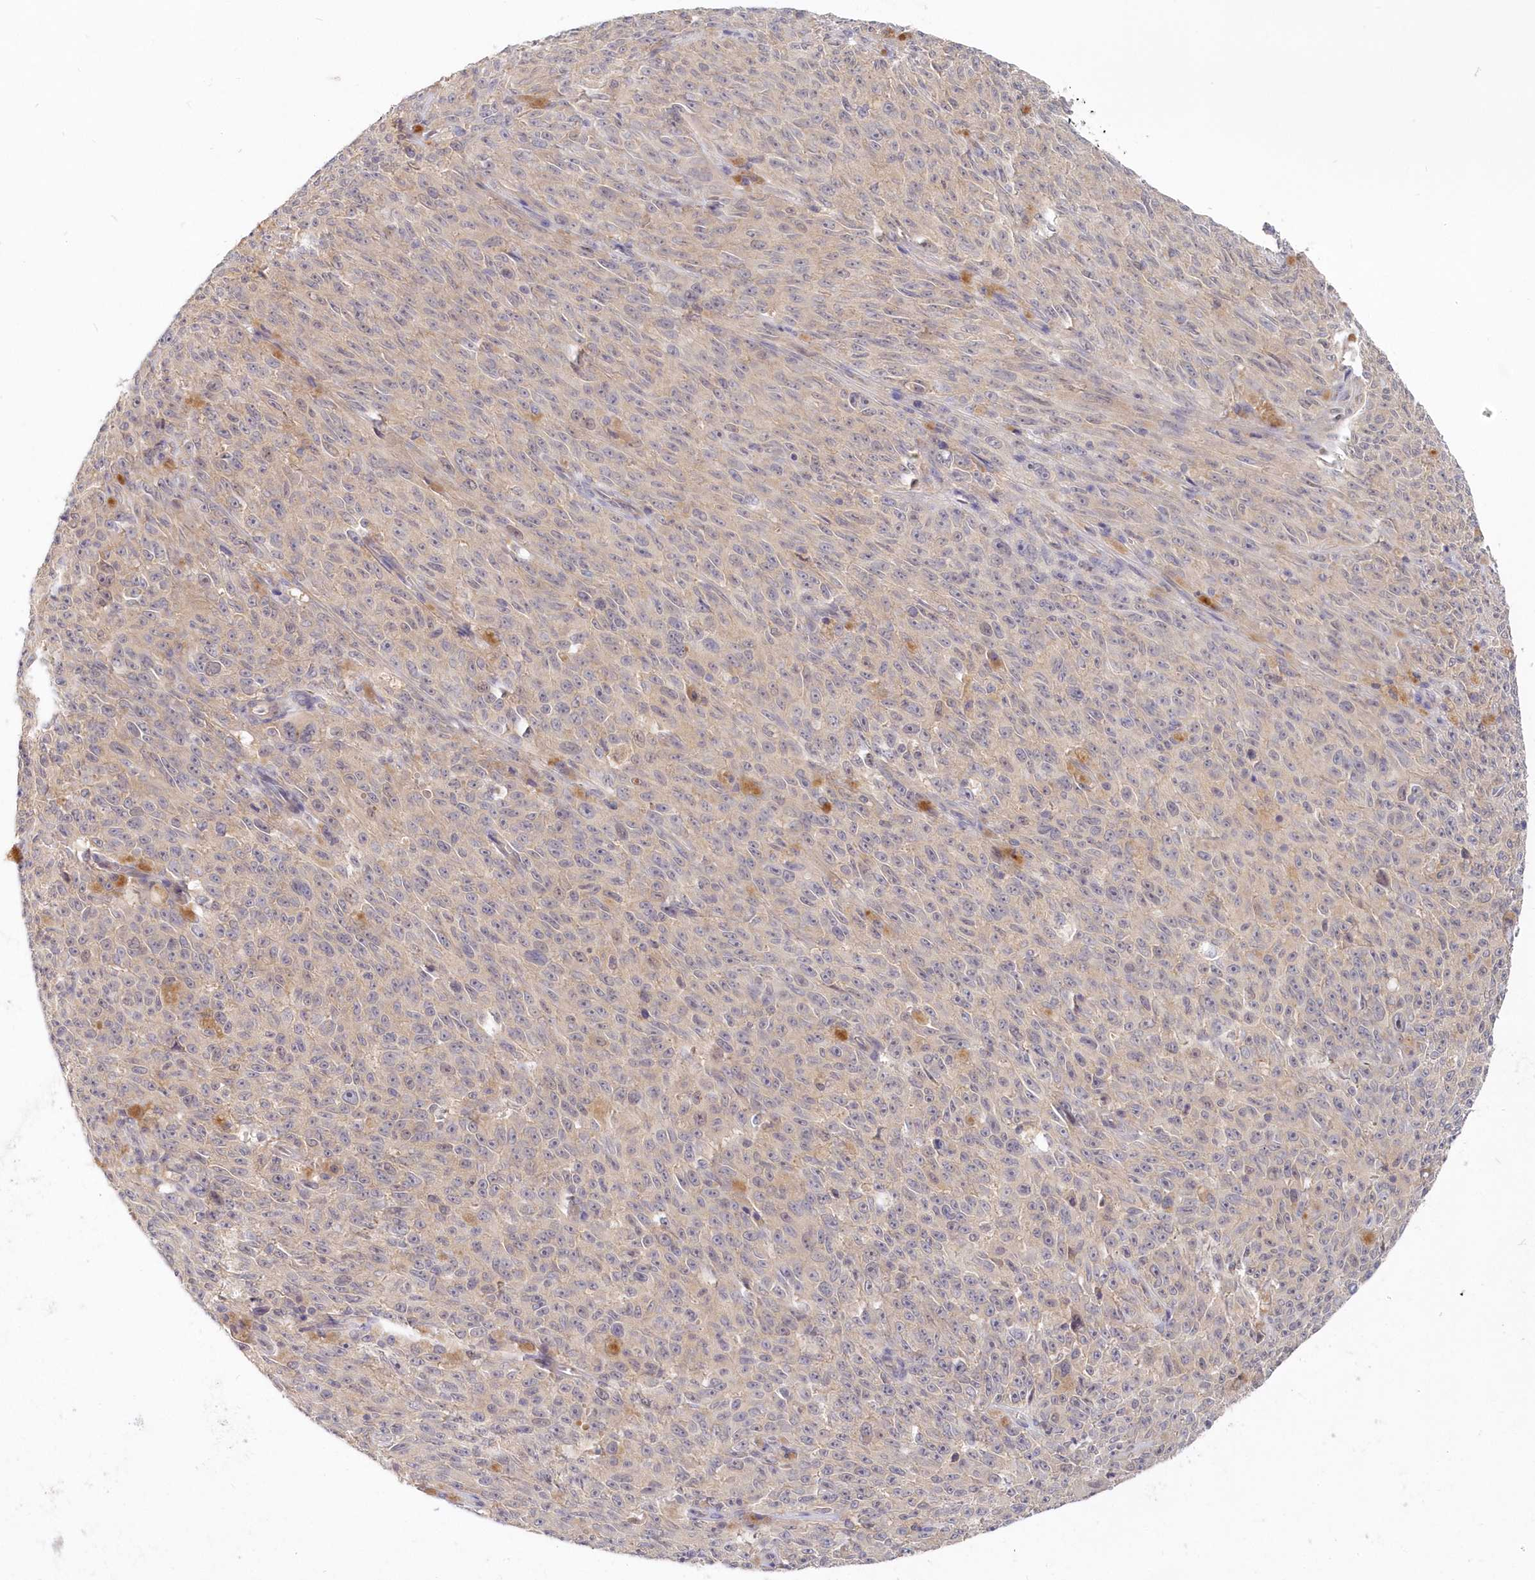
{"staining": {"intensity": "negative", "quantity": "none", "location": "none"}, "tissue": "melanoma", "cell_type": "Tumor cells", "image_type": "cancer", "snomed": [{"axis": "morphology", "description": "Malignant melanoma, NOS"}, {"axis": "topography", "description": "Skin"}], "caption": "DAB immunohistochemical staining of malignant melanoma shows no significant expression in tumor cells.", "gene": "KATNA1", "patient": {"sex": "female", "age": 82}}